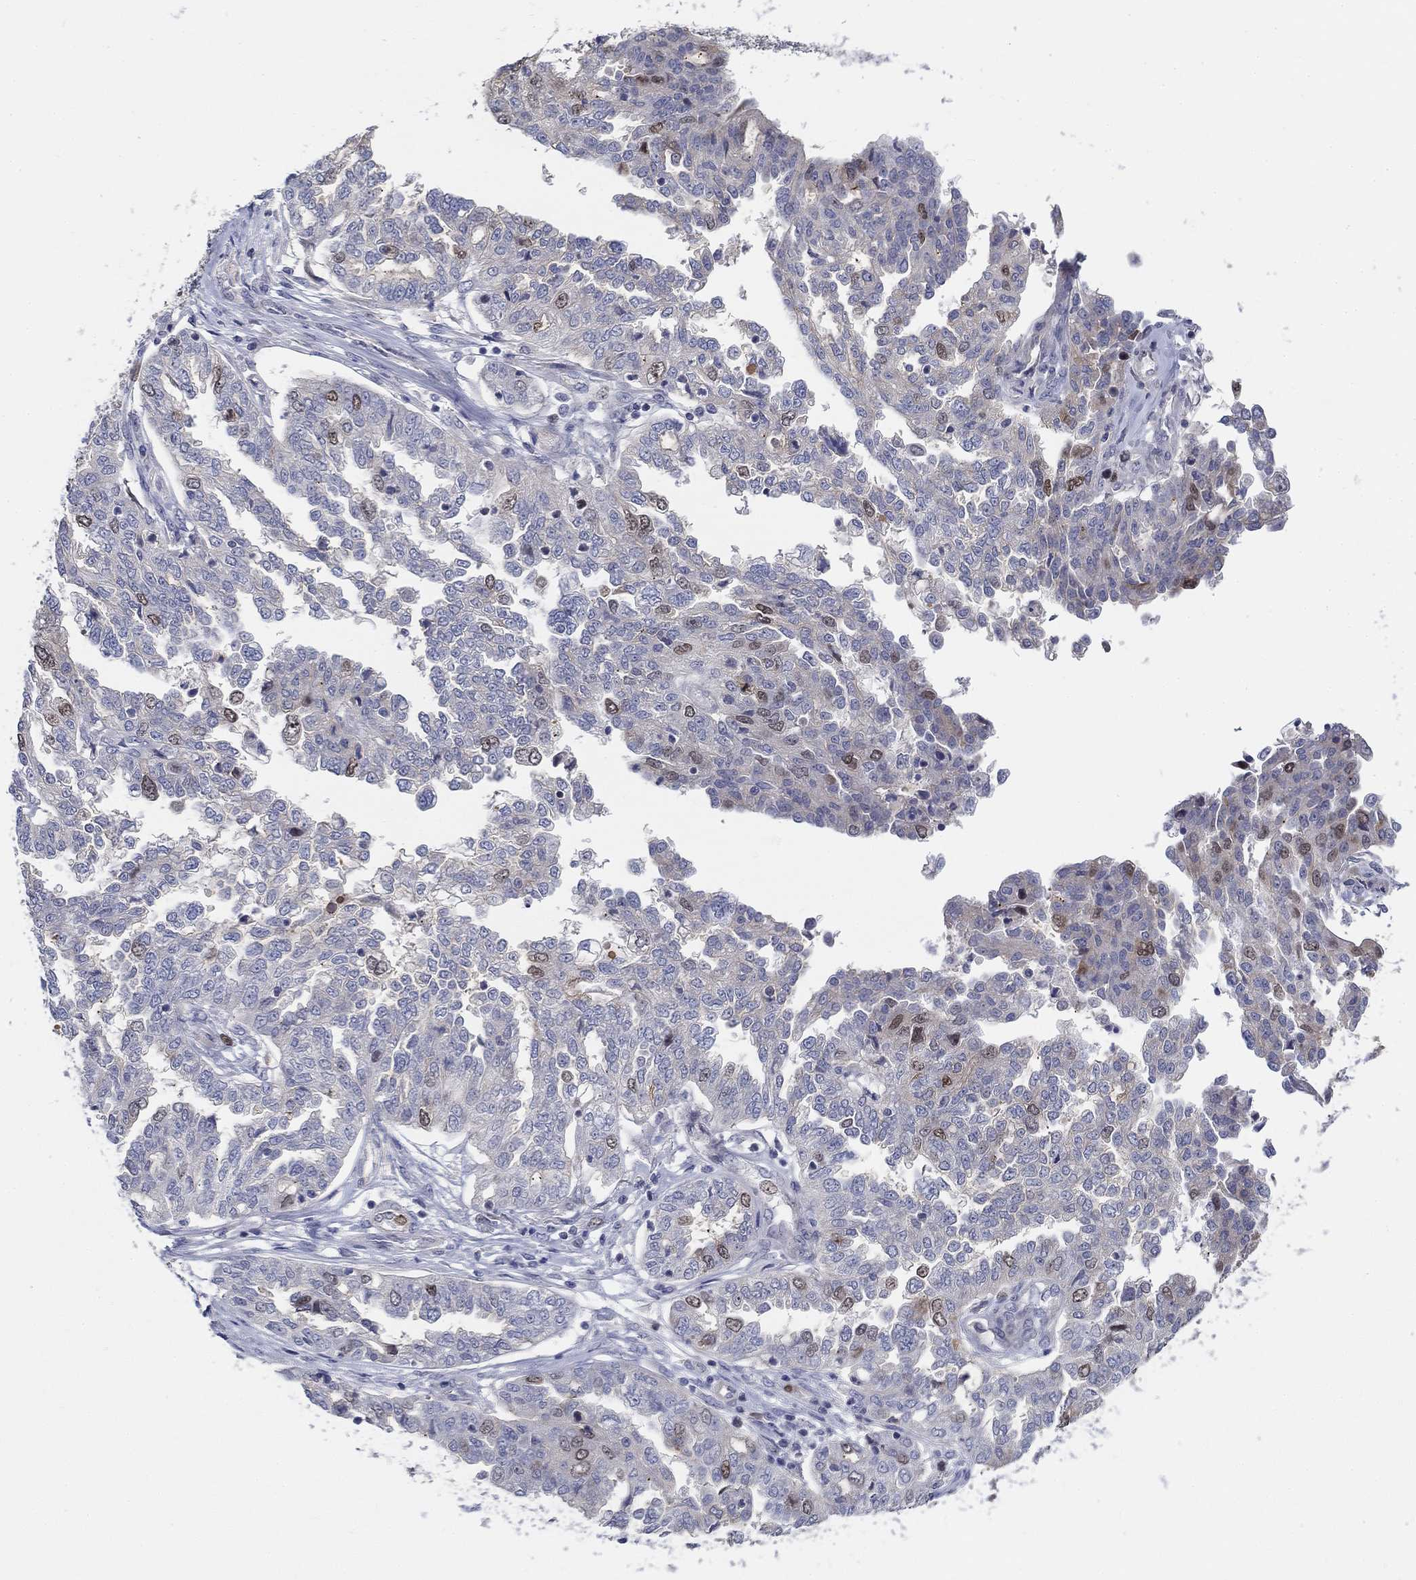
{"staining": {"intensity": "moderate", "quantity": "<25%", "location": "nuclear"}, "tissue": "ovarian cancer", "cell_type": "Tumor cells", "image_type": "cancer", "snomed": [{"axis": "morphology", "description": "Cystadenocarcinoma, serous, NOS"}, {"axis": "topography", "description": "Ovary"}], "caption": "Protein expression analysis of ovarian cancer (serous cystadenocarcinoma) shows moderate nuclear positivity in about <25% of tumor cells. (IHC, brightfield microscopy, high magnification).", "gene": "PRC1", "patient": {"sex": "female", "age": 67}}